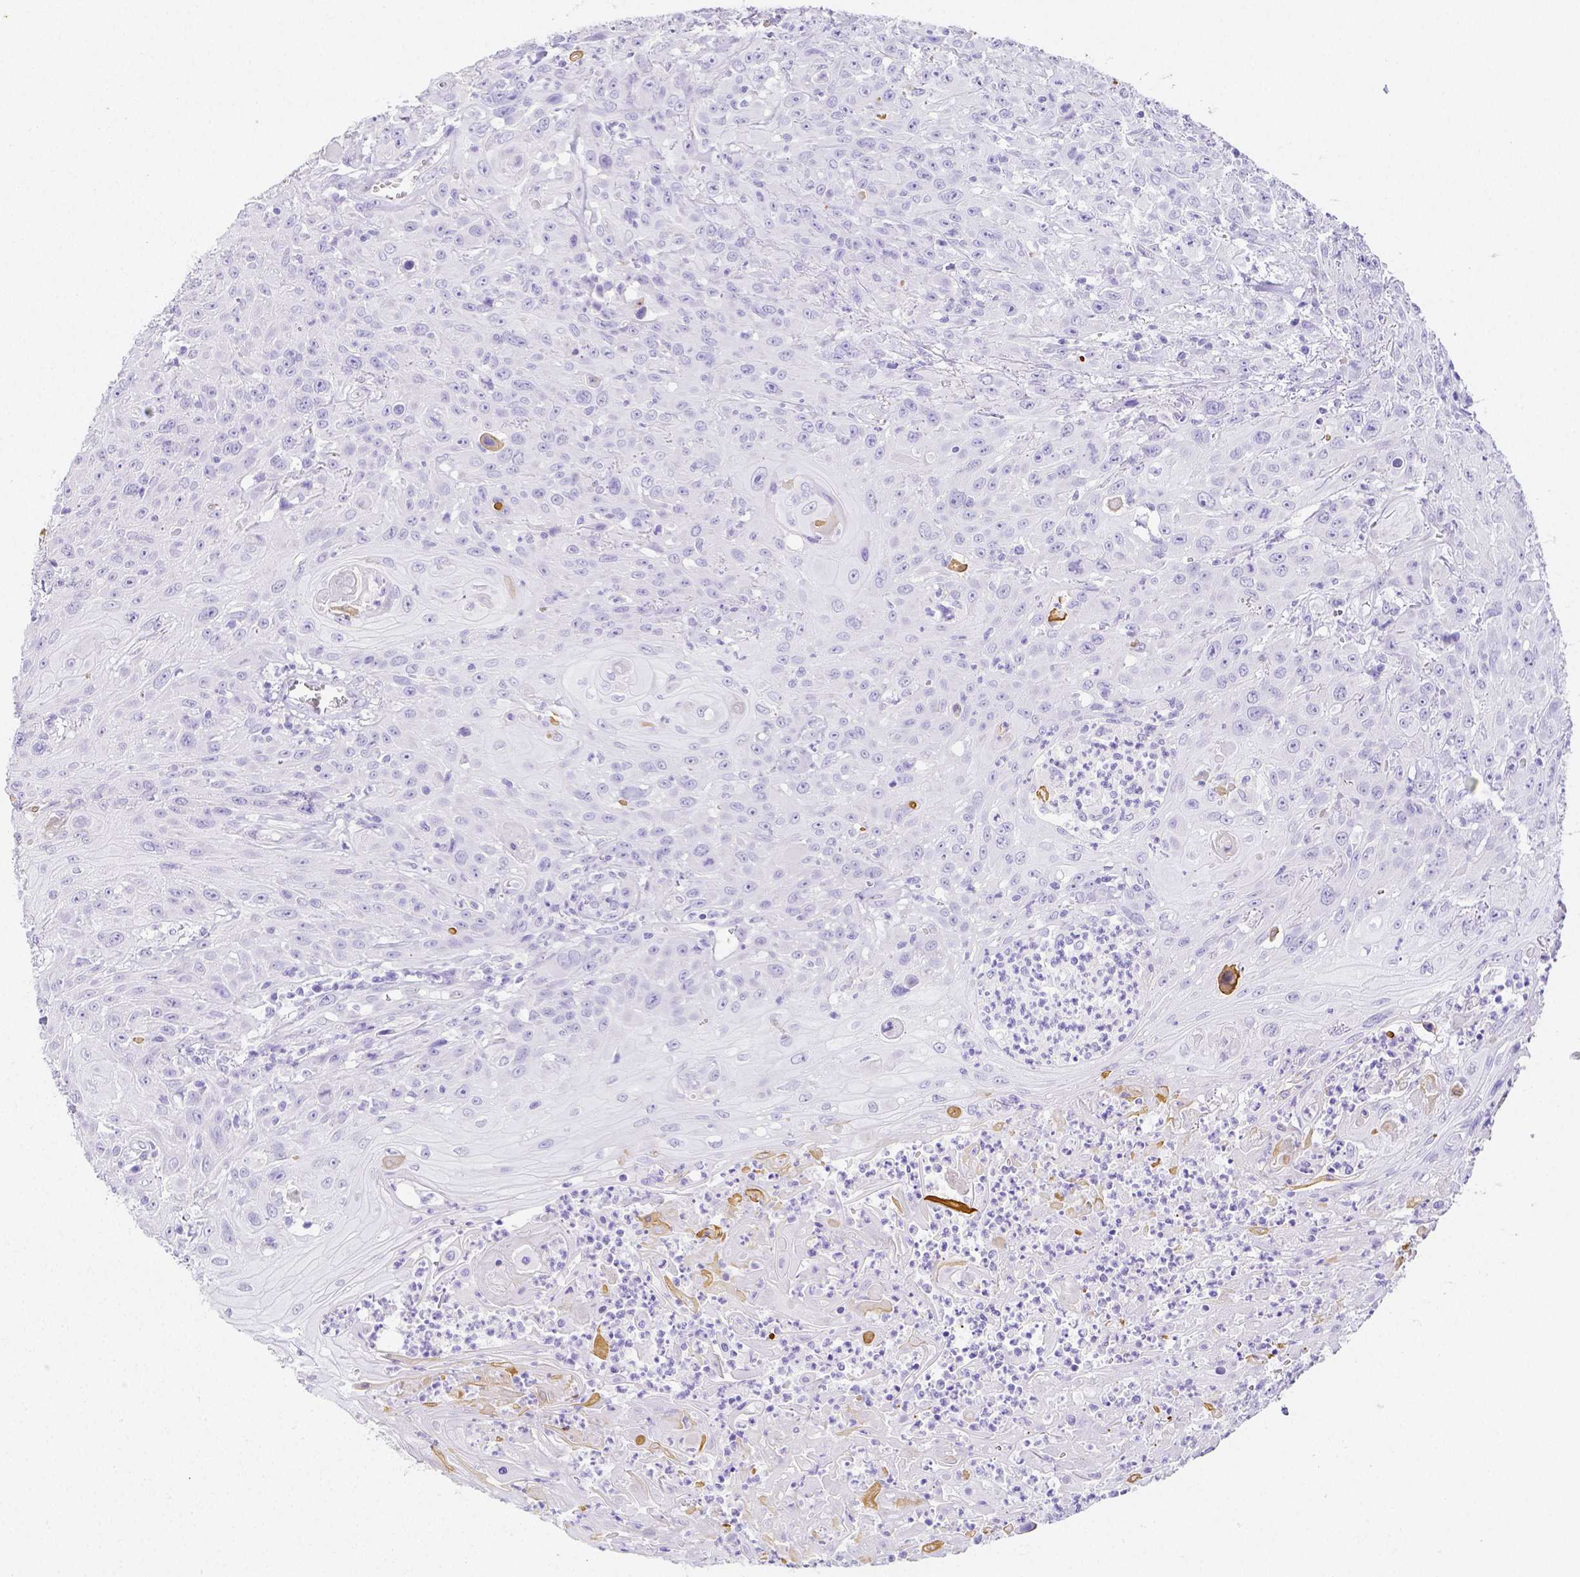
{"staining": {"intensity": "negative", "quantity": "none", "location": "none"}, "tissue": "head and neck cancer", "cell_type": "Tumor cells", "image_type": "cancer", "snomed": [{"axis": "morphology", "description": "Squamous cell carcinoma, NOS"}, {"axis": "topography", "description": "Skin"}, {"axis": "topography", "description": "Head-Neck"}], "caption": "Immunohistochemistry (IHC) histopathology image of neoplastic tissue: head and neck cancer stained with DAB (3,3'-diaminobenzidine) displays no significant protein positivity in tumor cells.", "gene": "ARHGAP36", "patient": {"sex": "male", "age": 80}}